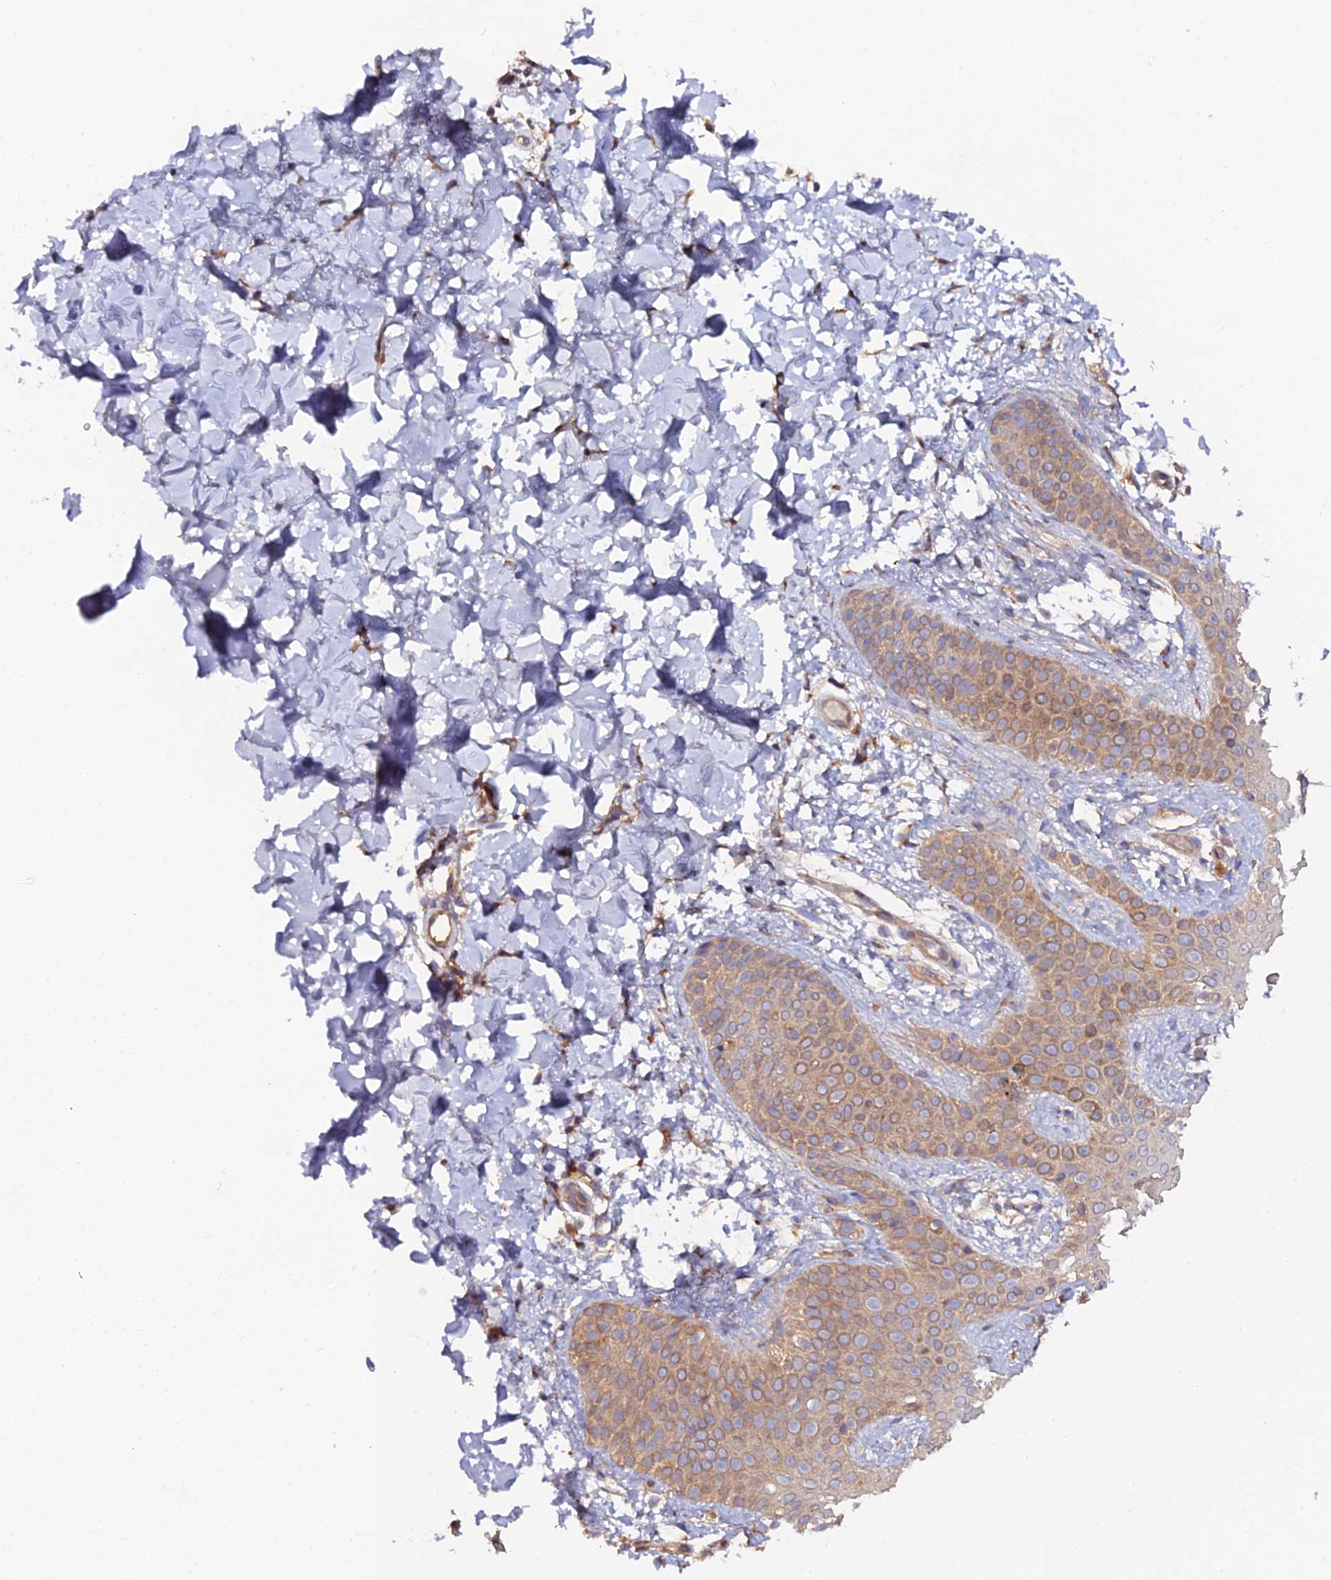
{"staining": {"intensity": "moderate", "quantity": ">75%", "location": "cytoplasmic/membranous"}, "tissue": "skin", "cell_type": "Fibroblasts", "image_type": "normal", "snomed": [{"axis": "morphology", "description": "Normal tissue, NOS"}, {"axis": "topography", "description": "Skin"}], "caption": "Human skin stained with a brown dye reveals moderate cytoplasmic/membranous positive staining in approximately >75% of fibroblasts.", "gene": "TRIM26", "patient": {"sex": "male", "age": 36}}